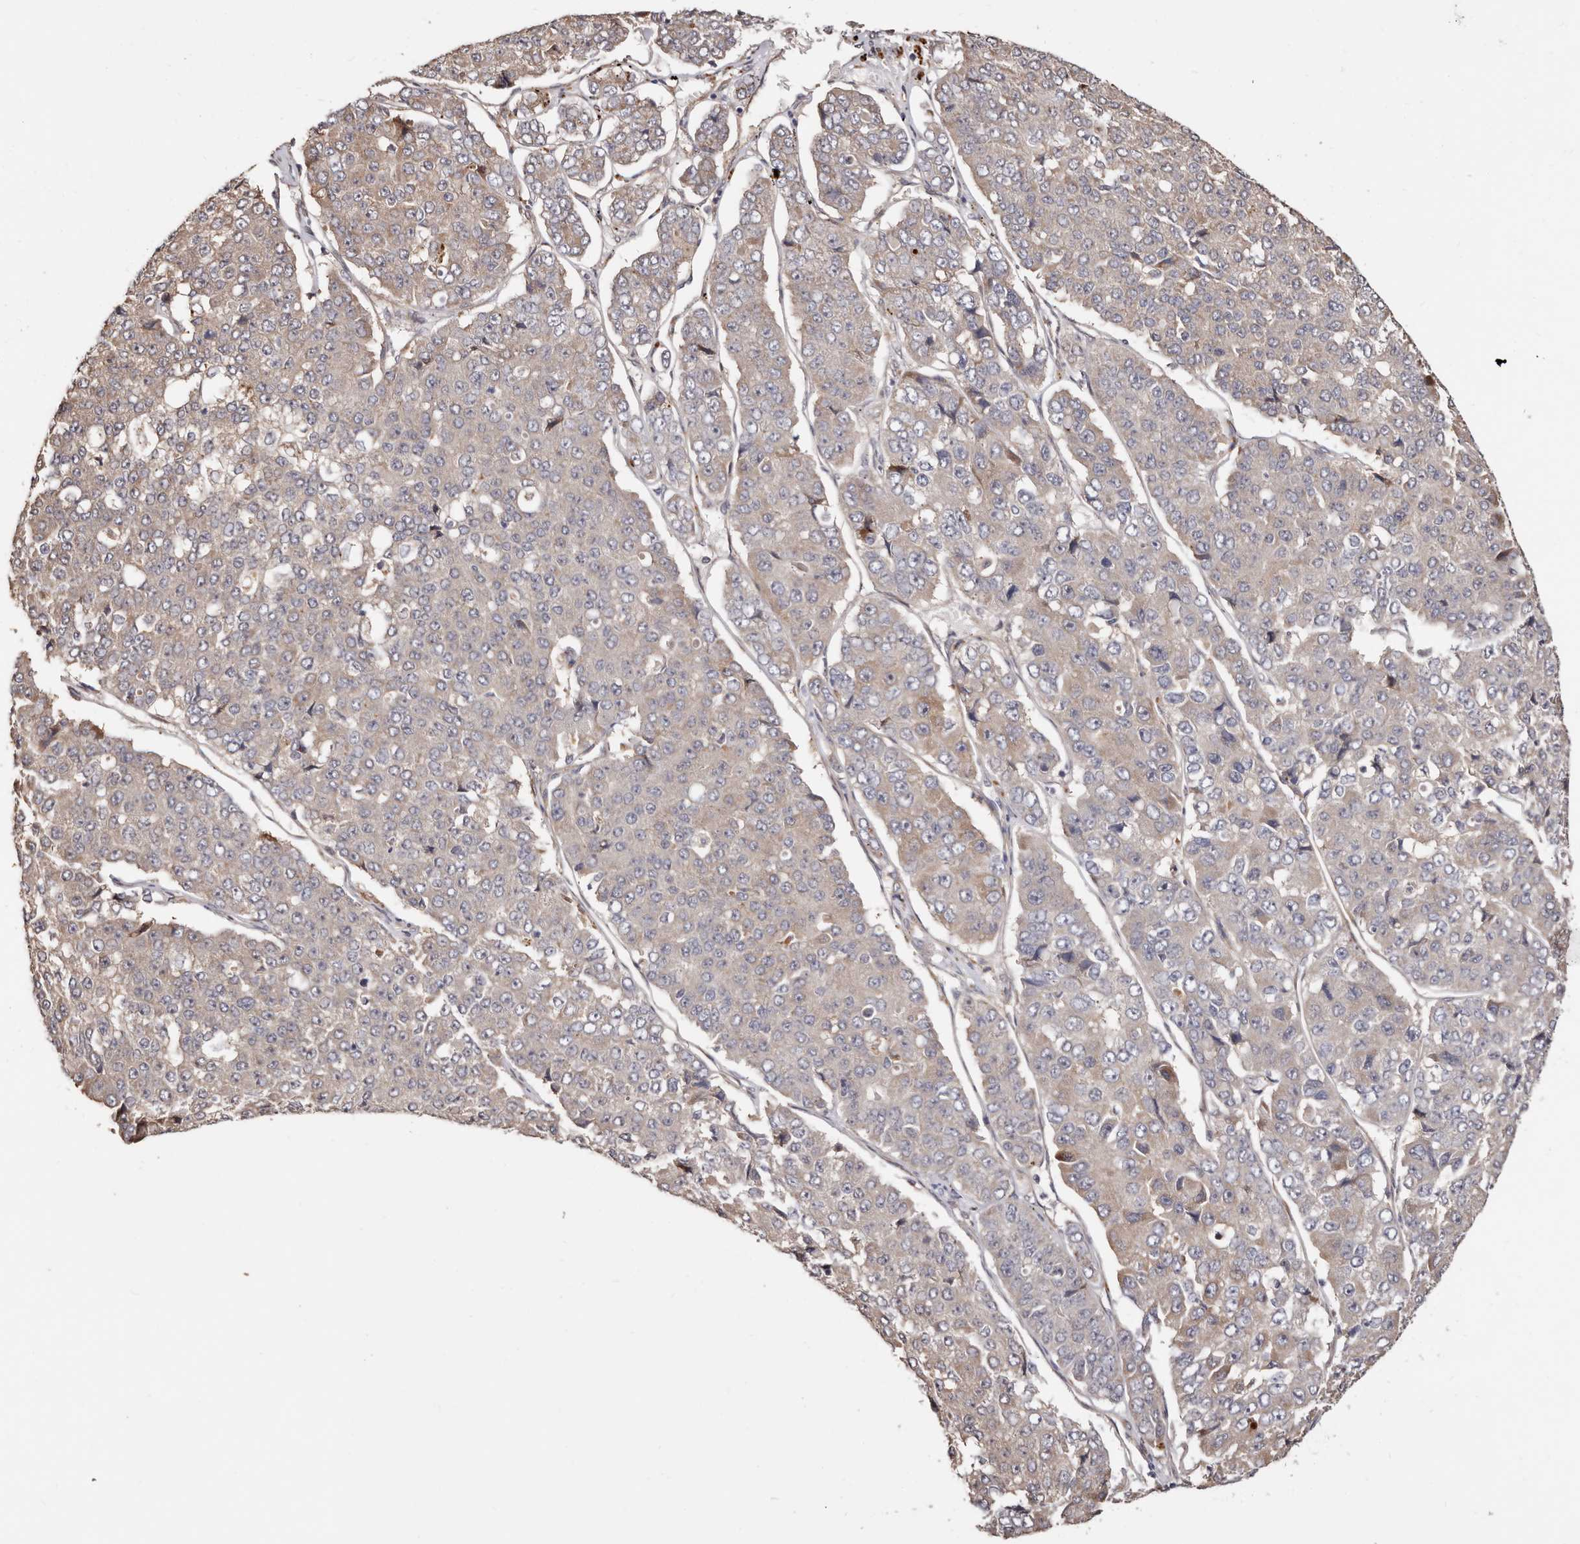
{"staining": {"intensity": "weak", "quantity": "<25%", "location": "cytoplasmic/membranous"}, "tissue": "pancreatic cancer", "cell_type": "Tumor cells", "image_type": "cancer", "snomed": [{"axis": "morphology", "description": "Adenocarcinoma, NOS"}, {"axis": "topography", "description": "Pancreas"}], "caption": "Tumor cells are negative for brown protein staining in adenocarcinoma (pancreatic). (Stains: DAB (3,3'-diaminobenzidine) IHC with hematoxylin counter stain, Microscopy: brightfield microscopy at high magnification).", "gene": "TRIP13", "patient": {"sex": "male", "age": 50}}